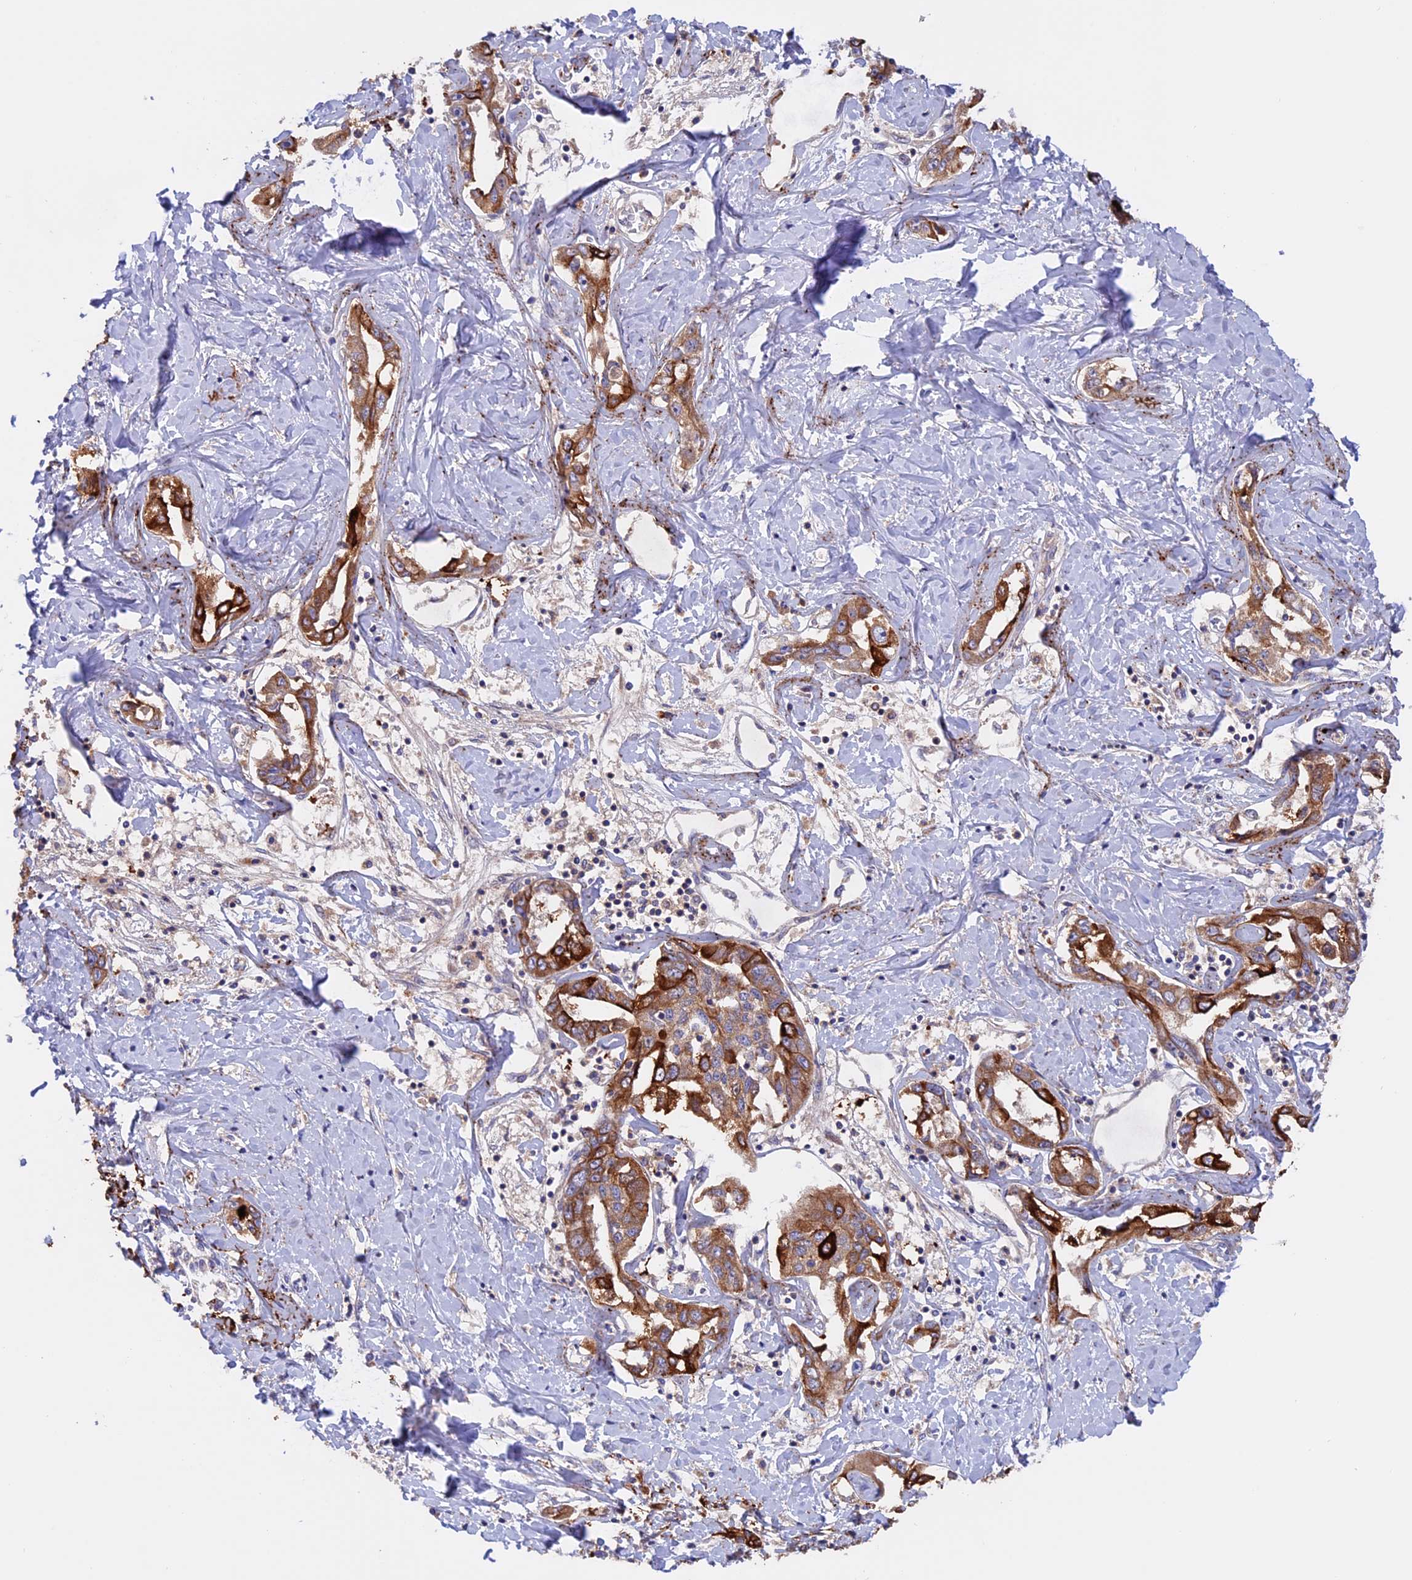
{"staining": {"intensity": "moderate", "quantity": ">75%", "location": "cytoplasmic/membranous"}, "tissue": "liver cancer", "cell_type": "Tumor cells", "image_type": "cancer", "snomed": [{"axis": "morphology", "description": "Cholangiocarcinoma"}, {"axis": "topography", "description": "Liver"}], "caption": "Human liver cholangiocarcinoma stained for a protein (brown) reveals moderate cytoplasmic/membranous positive positivity in about >75% of tumor cells.", "gene": "PTPN9", "patient": {"sex": "male", "age": 59}}